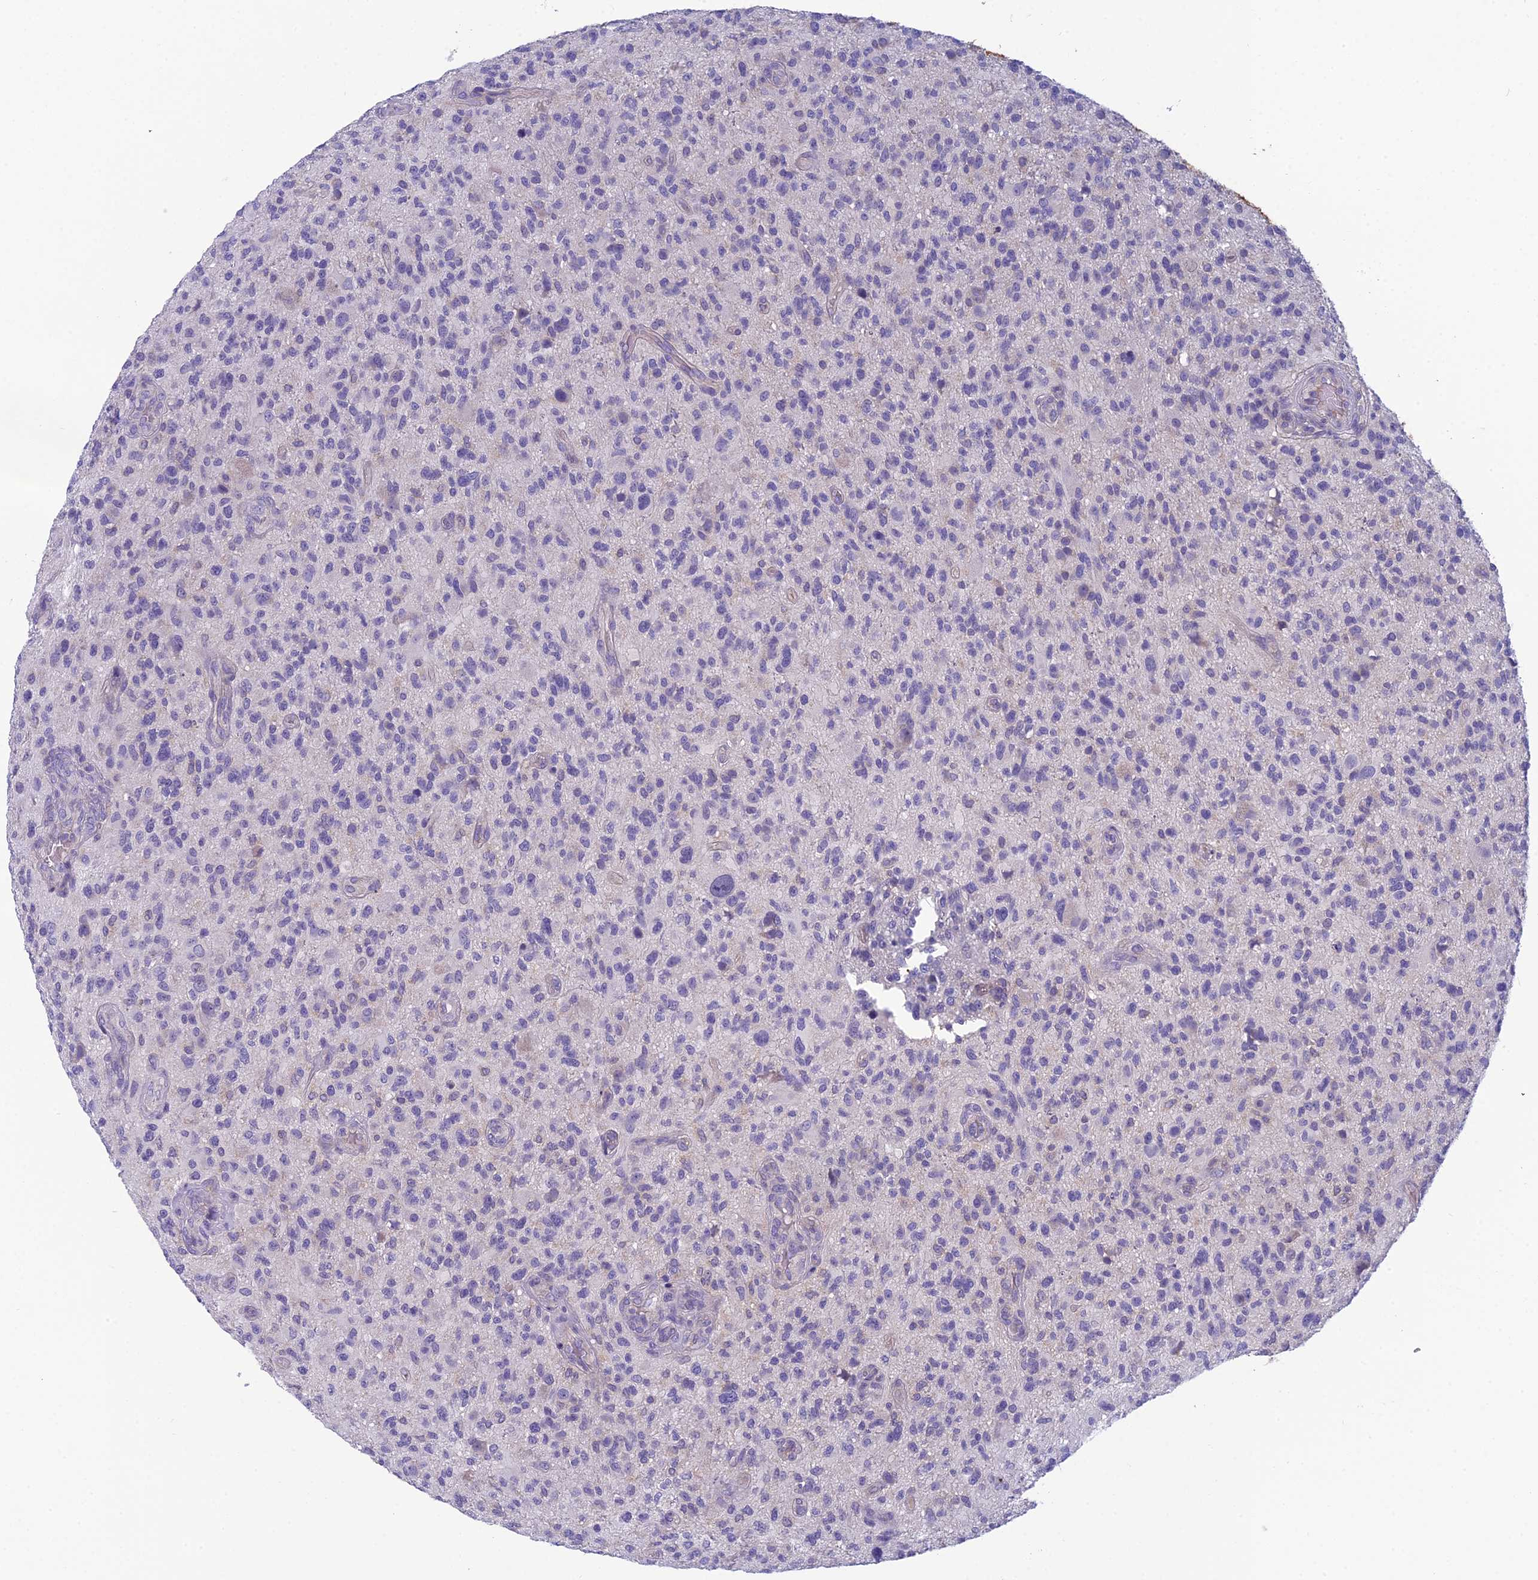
{"staining": {"intensity": "negative", "quantity": "none", "location": "none"}, "tissue": "glioma", "cell_type": "Tumor cells", "image_type": "cancer", "snomed": [{"axis": "morphology", "description": "Glioma, malignant, High grade"}, {"axis": "topography", "description": "Brain"}], "caption": "Image shows no significant protein positivity in tumor cells of malignant high-grade glioma.", "gene": "RBM41", "patient": {"sex": "male", "age": 47}}